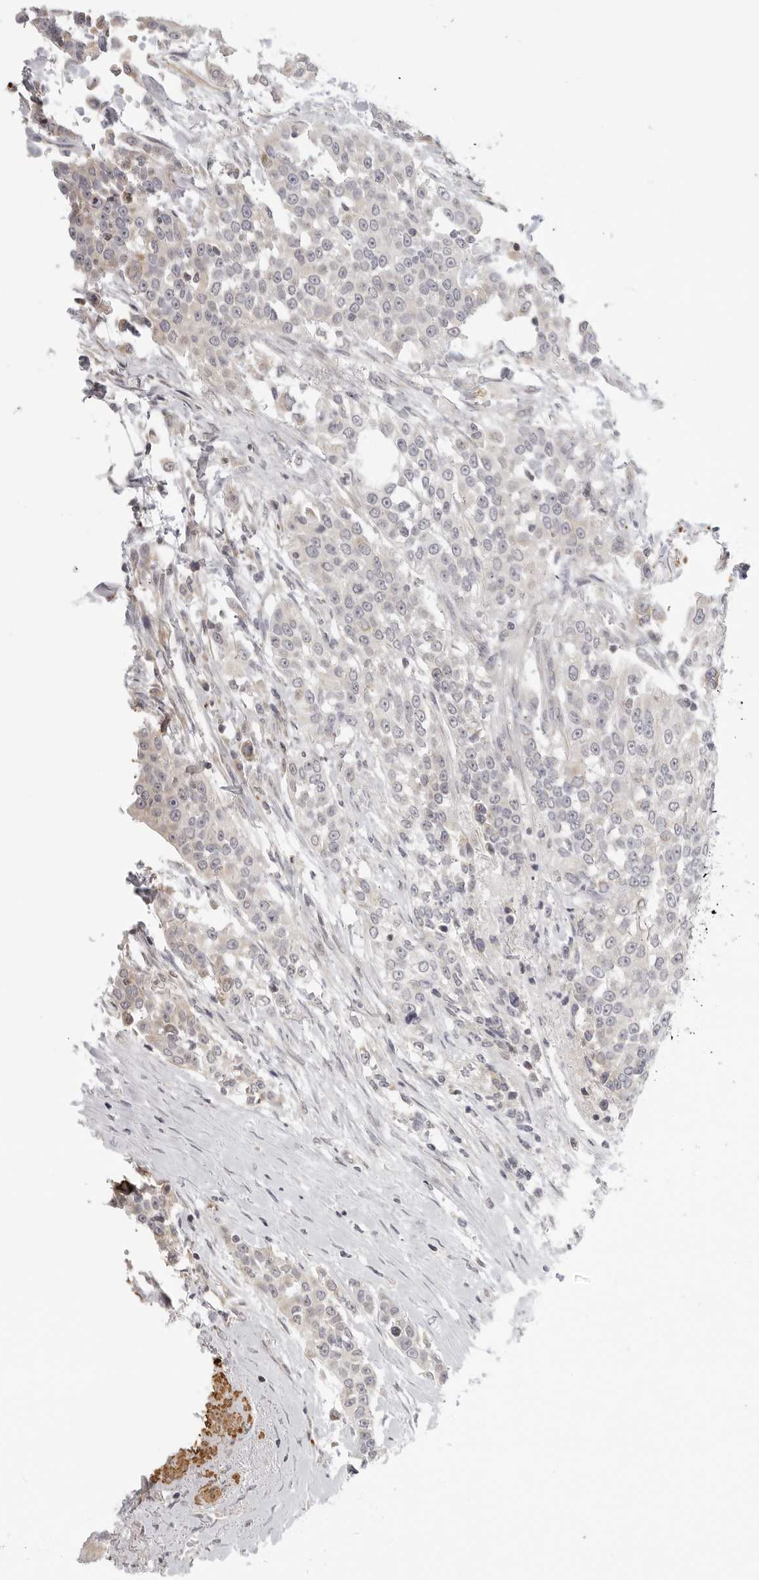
{"staining": {"intensity": "negative", "quantity": "none", "location": "none"}, "tissue": "urothelial cancer", "cell_type": "Tumor cells", "image_type": "cancer", "snomed": [{"axis": "morphology", "description": "Urothelial carcinoma, High grade"}, {"axis": "topography", "description": "Urinary bladder"}], "caption": "Tumor cells show no significant protein staining in high-grade urothelial carcinoma. (DAB (3,3'-diaminobenzidine) immunohistochemistry with hematoxylin counter stain).", "gene": "MAP7D1", "patient": {"sex": "female", "age": 80}}